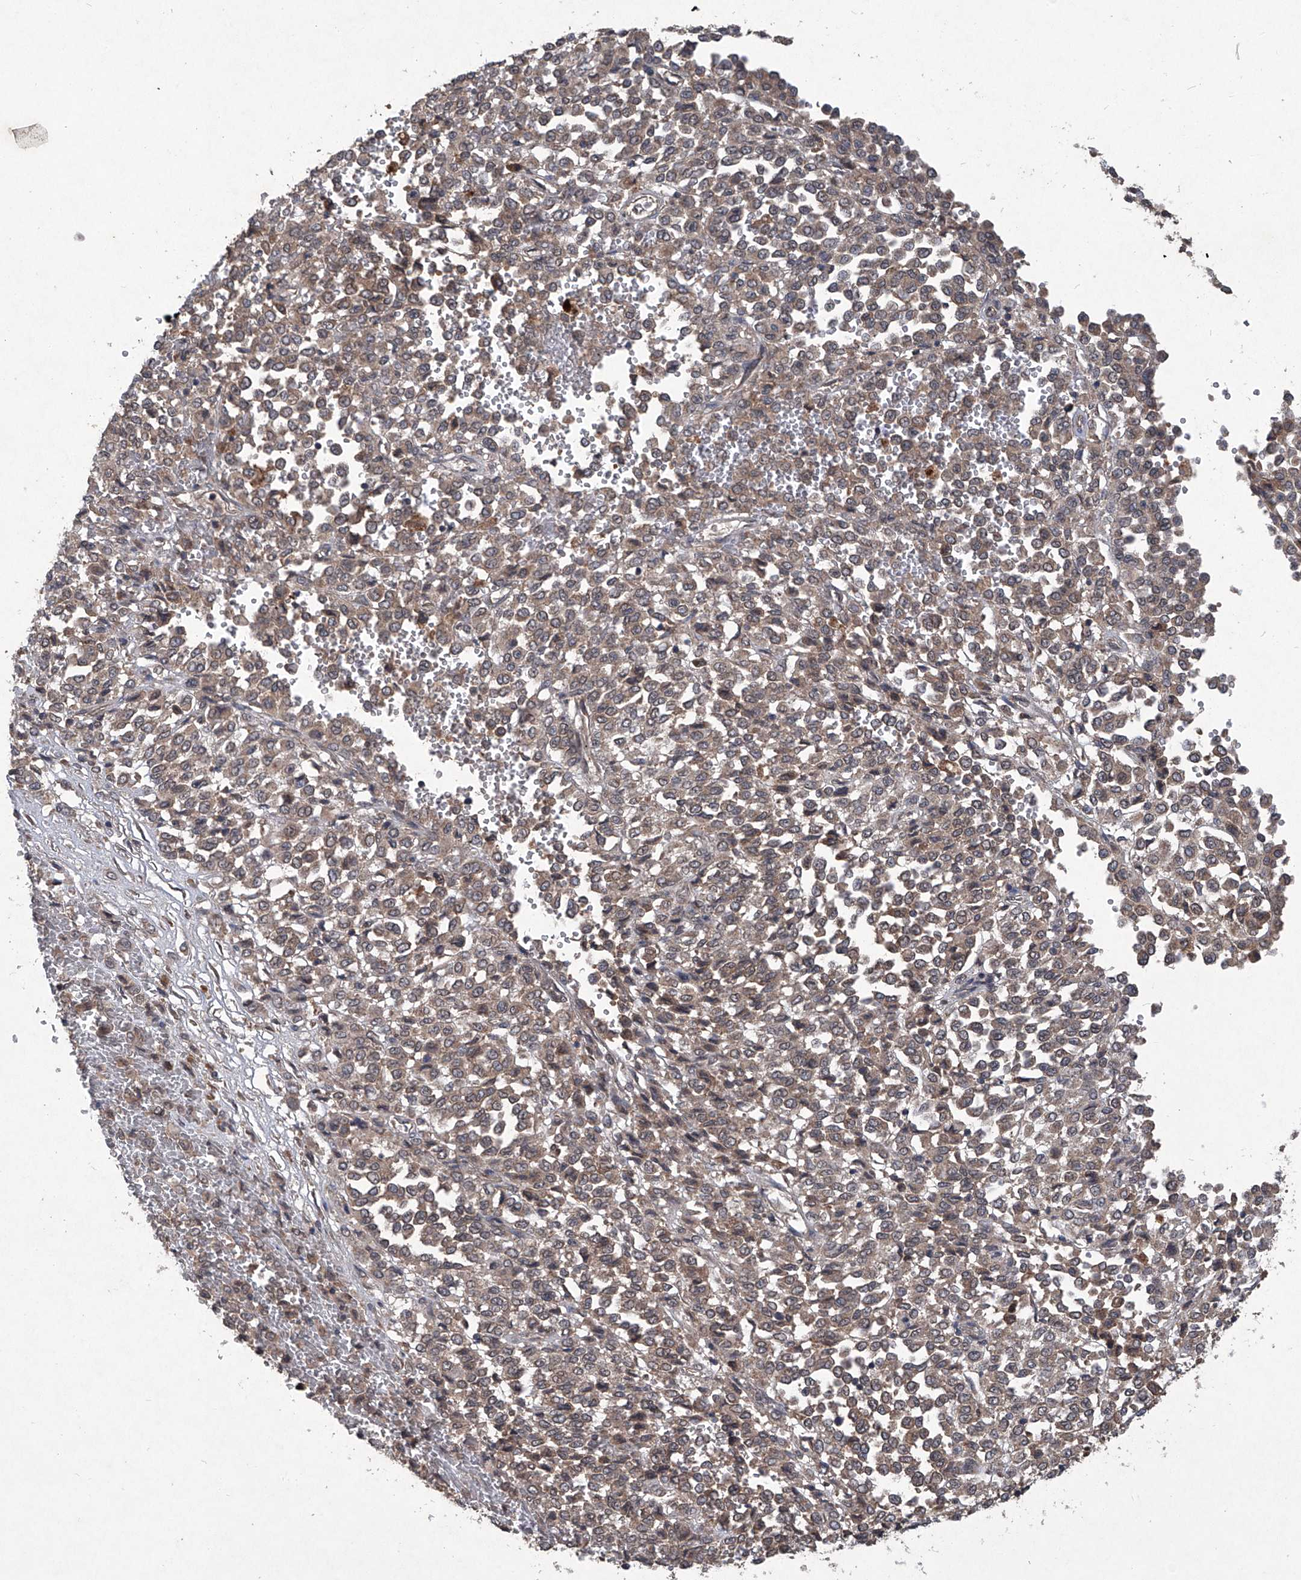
{"staining": {"intensity": "weak", "quantity": ">75%", "location": "cytoplasmic/membranous"}, "tissue": "melanoma", "cell_type": "Tumor cells", "image_type": "cancer", "snomed": [{"axis": "morphology", "description": "Malignant melanoma, Metastatic site"}, {"axis": "topography", "description": "Pancreas"}], "caption": "Malignant melanoma (metastatic site) stained with DAB immunohistochemistry (IHC) reveals low levels of weak cytoplasmic/membranous expression in approximately >75% of tumor cells.", "gene": "SUMF2", "patient": {"sex": "female", "age": 30}}